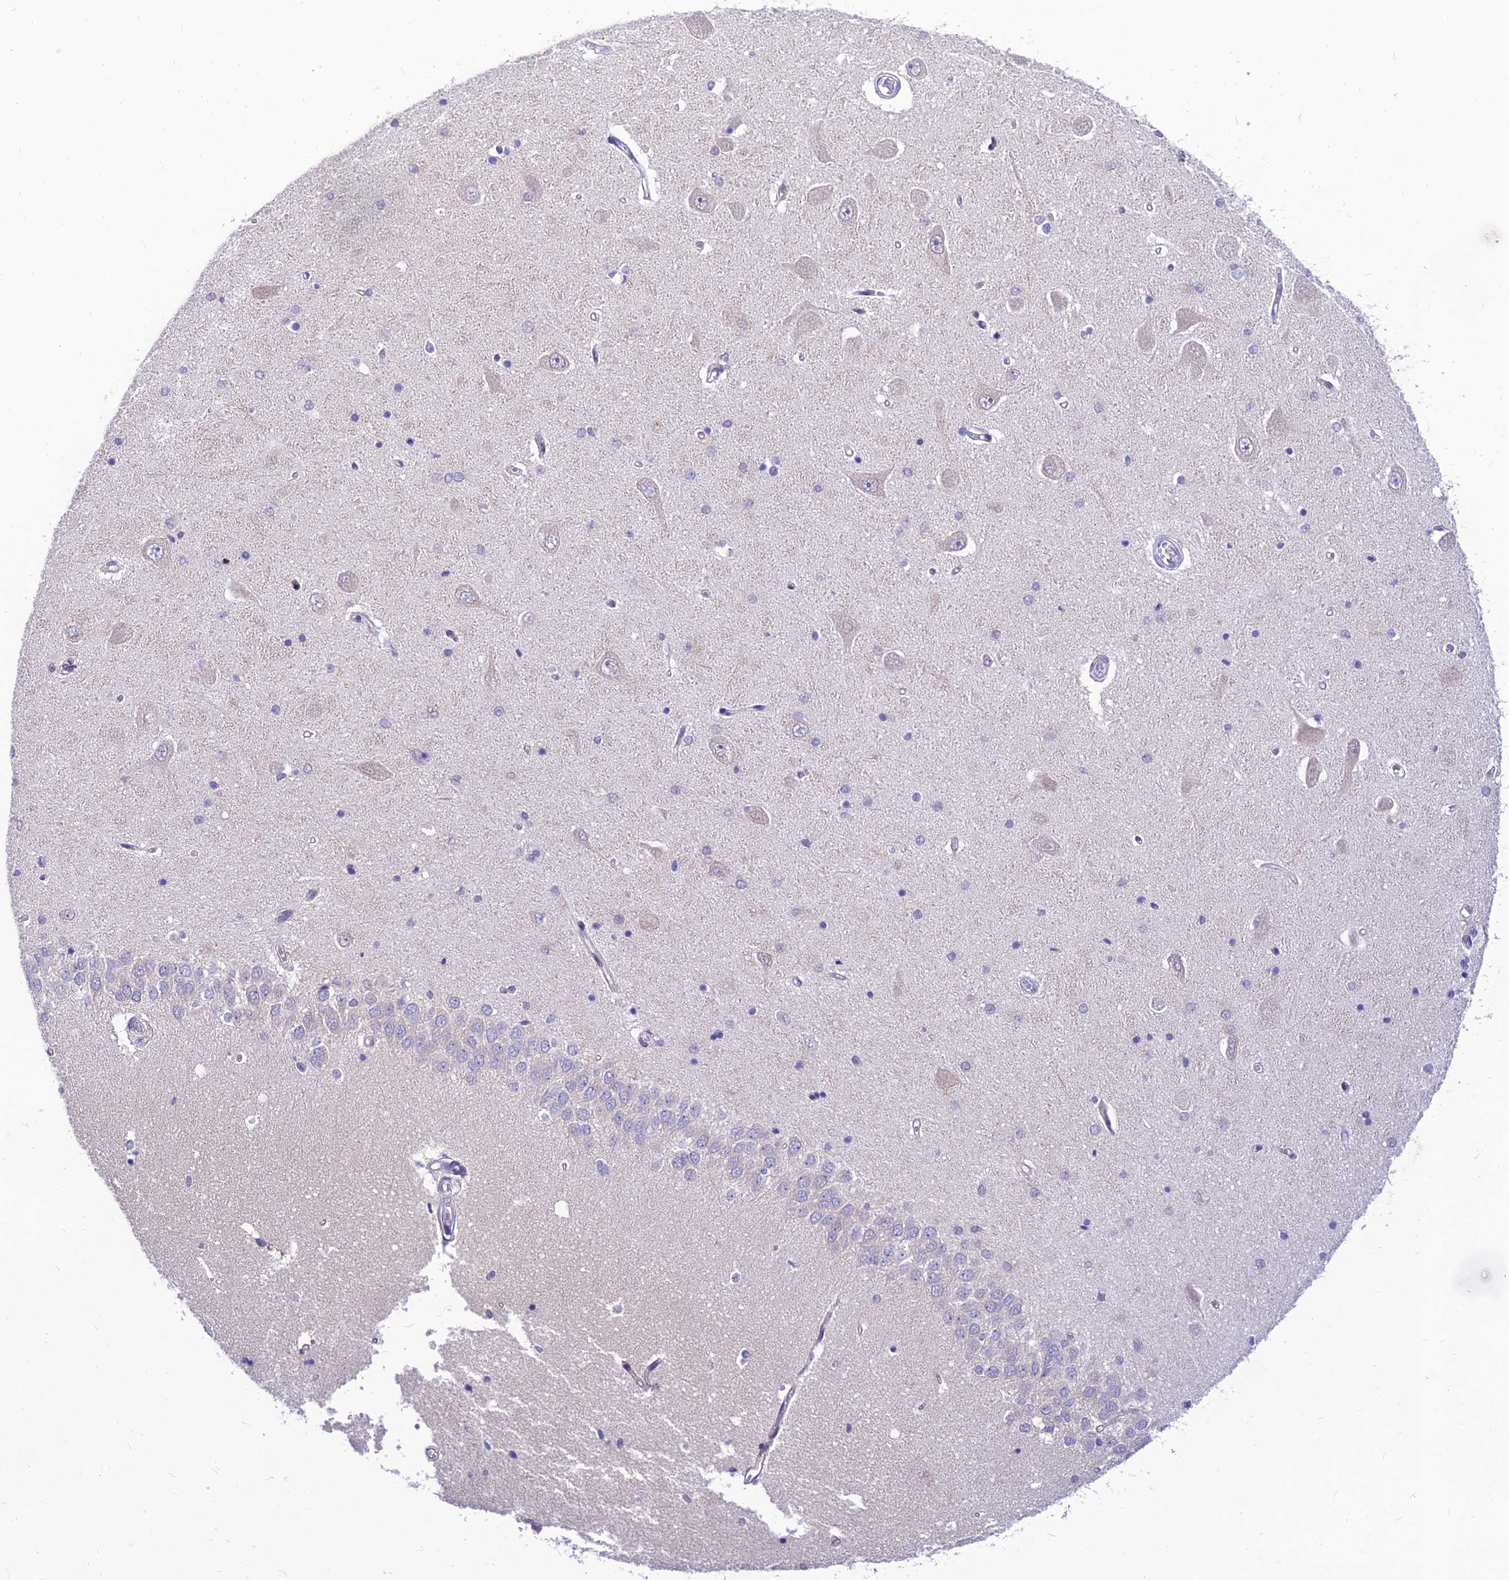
{"staining": {"intensity": "negative", "quantity": "none", "location": "none"}, "tissue": "hippocampus", "cell_type": "Glial cells", "image_type": "normal", "snomed": [{"axis": "morphology", "description": "Normal tissue, NOS"}, {"axis": "topography", "description": "Hippocampus"}], "caption": "Human hippocampus stained for a protein using immunohistochemistry (IHC) displays no expression in glial cells.", "gene": "C6orf132", "patient": {"sex": "male", "age": 45}}